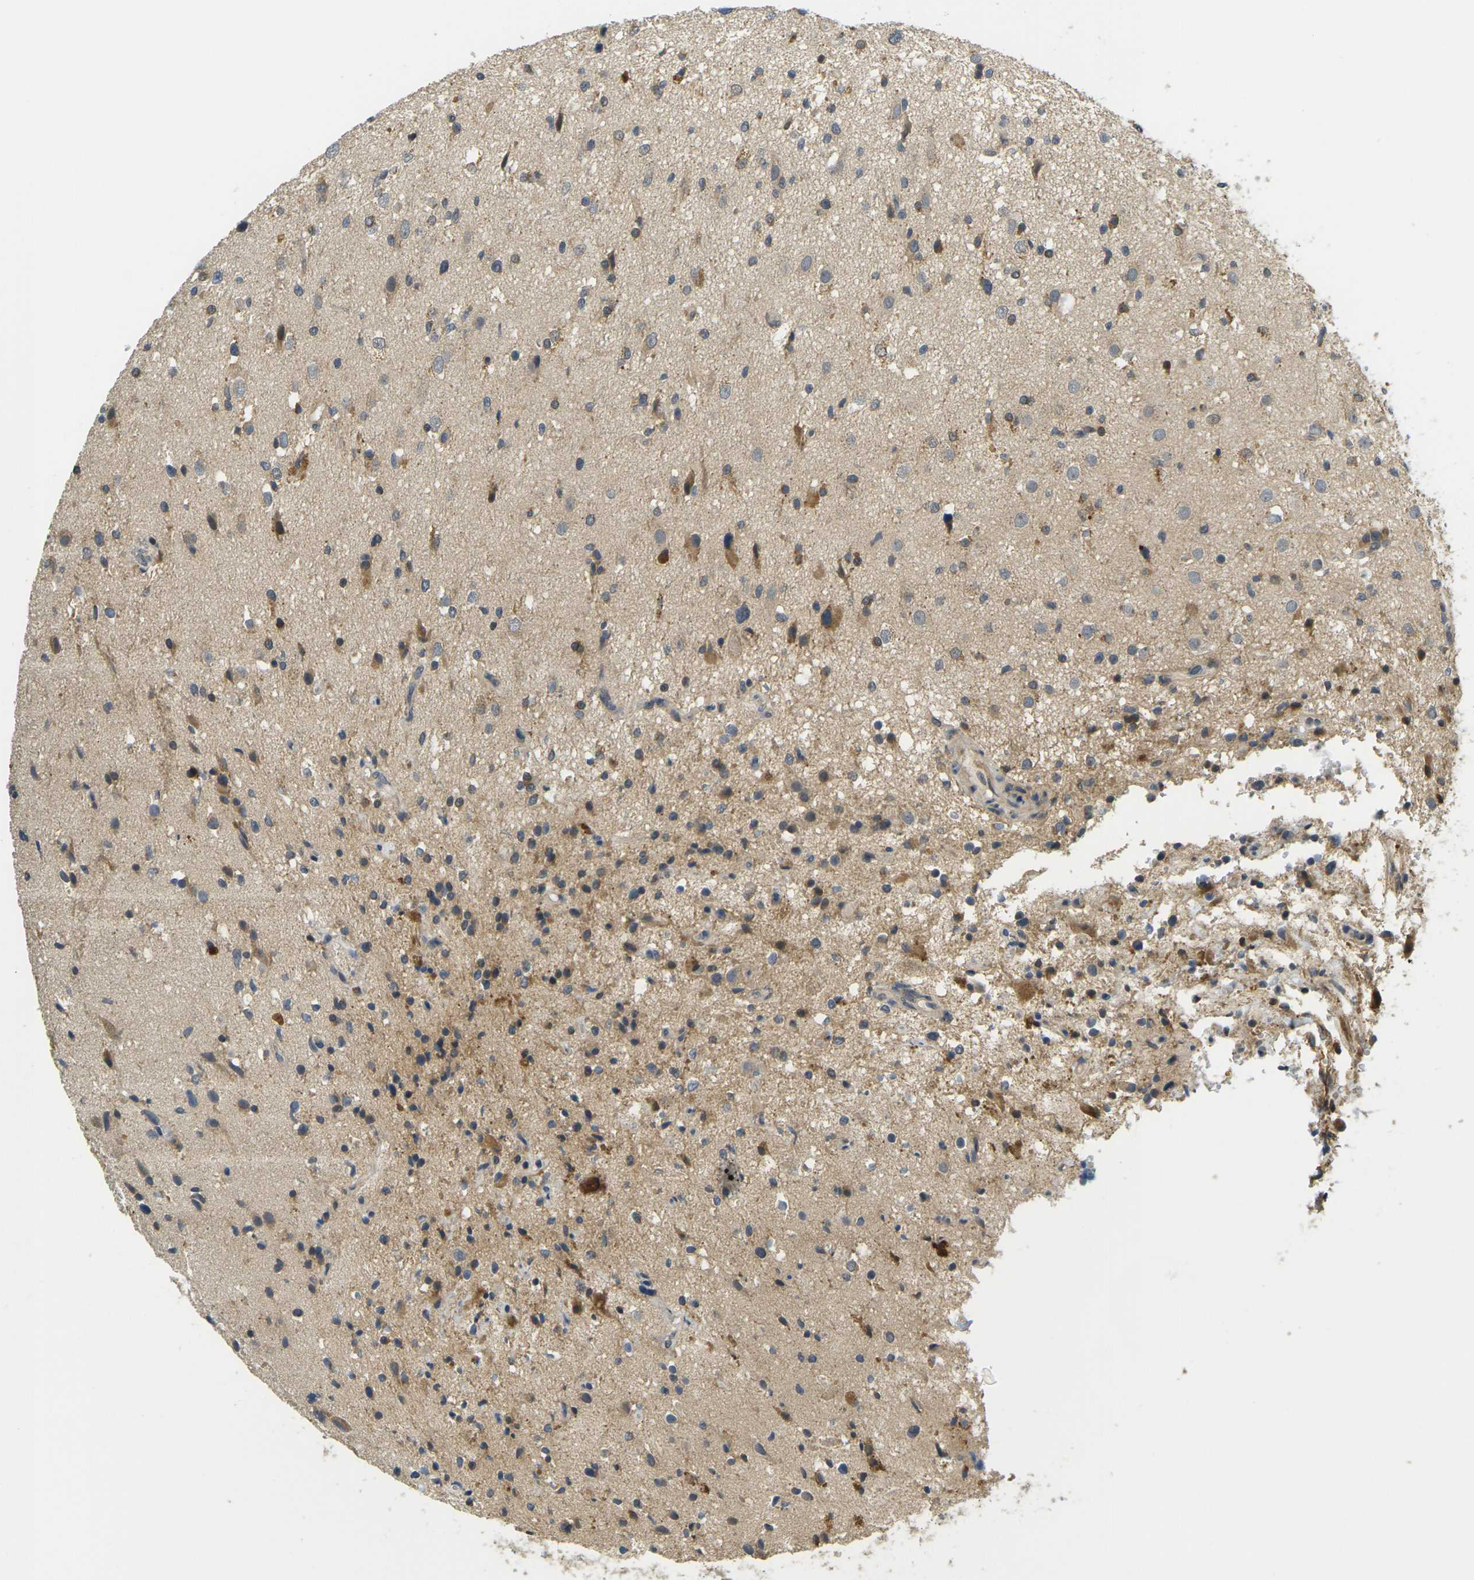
{"staining": {"intensity": "moderate", "quantity": "25%-75%", "location": "cytoplasmic/membranous"}, "tissue": "glioma", "cell_type": "Tumor cells", "image_type": "cancer", "snomed": [{"axis": "morphology", "description": "Glioma, malignant, High grade"}, {"axis": "topography", "description": "Brain"}], "caption": "This is an image of IHC staining of high-grade glioma (malignant), which shows moderate positivity in the cytoplasmic/membranous of tumor cells.", "gene": "KLHL8", "patient": {"sex": "male", "age": 33}}